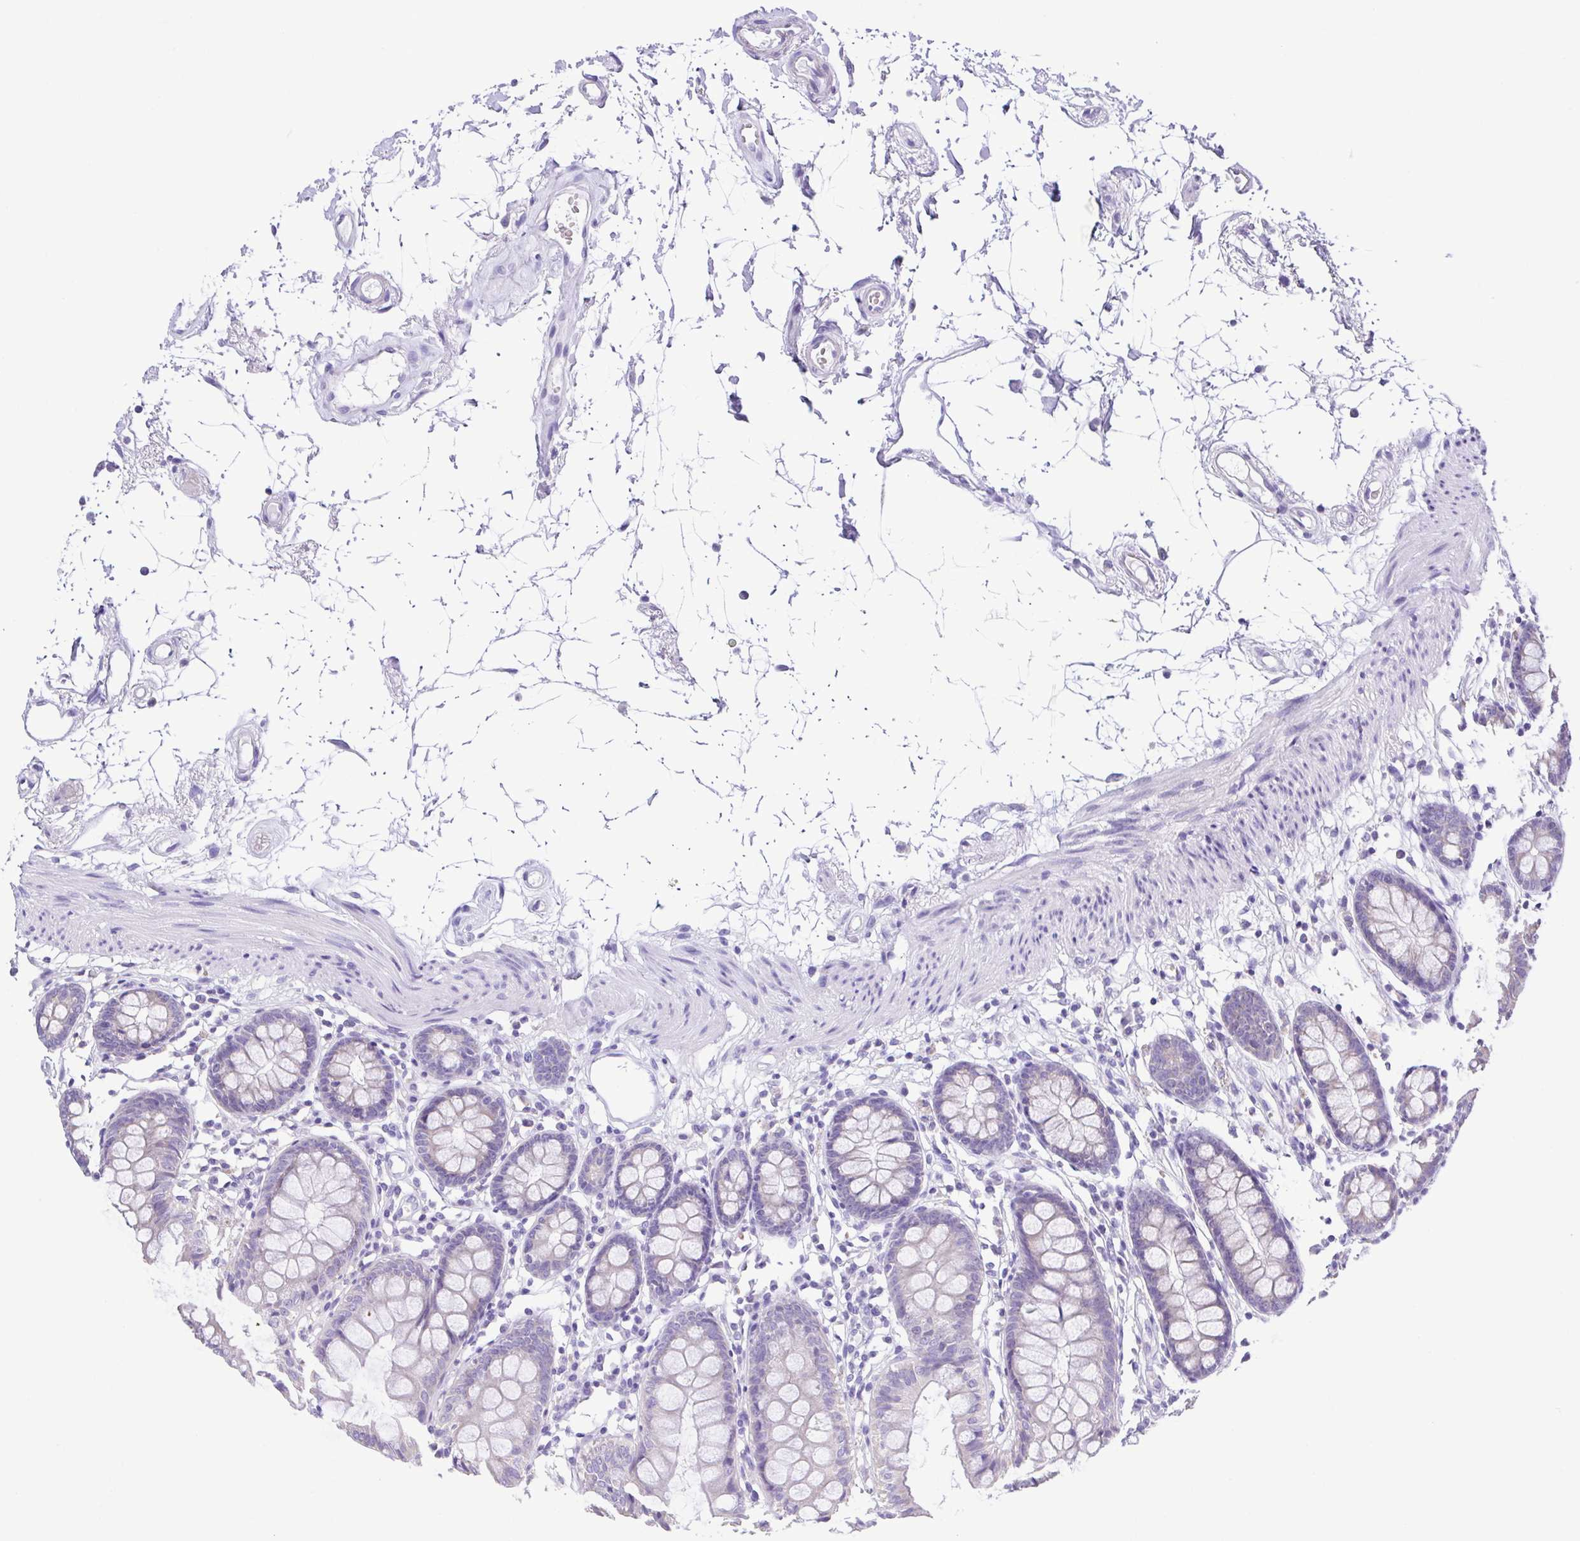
{"staining": {"intensity": "negative", "quantity": "none", "location": "none"}, "tissue": "colon", "cell_type": "Endothelial cells", "image_type": "normal", "snomed": [{"axis": "morphology", "description": "Normal tissue, NOS"}, {"axis": "topography", "description": "Colon"}], "caption": "Colon stained for a protein using immunohistochemistry (IHC) demonstrates no staining endothelial cells.", "gene": "CD72", "patient": {"sex": "female", "age": 84}}